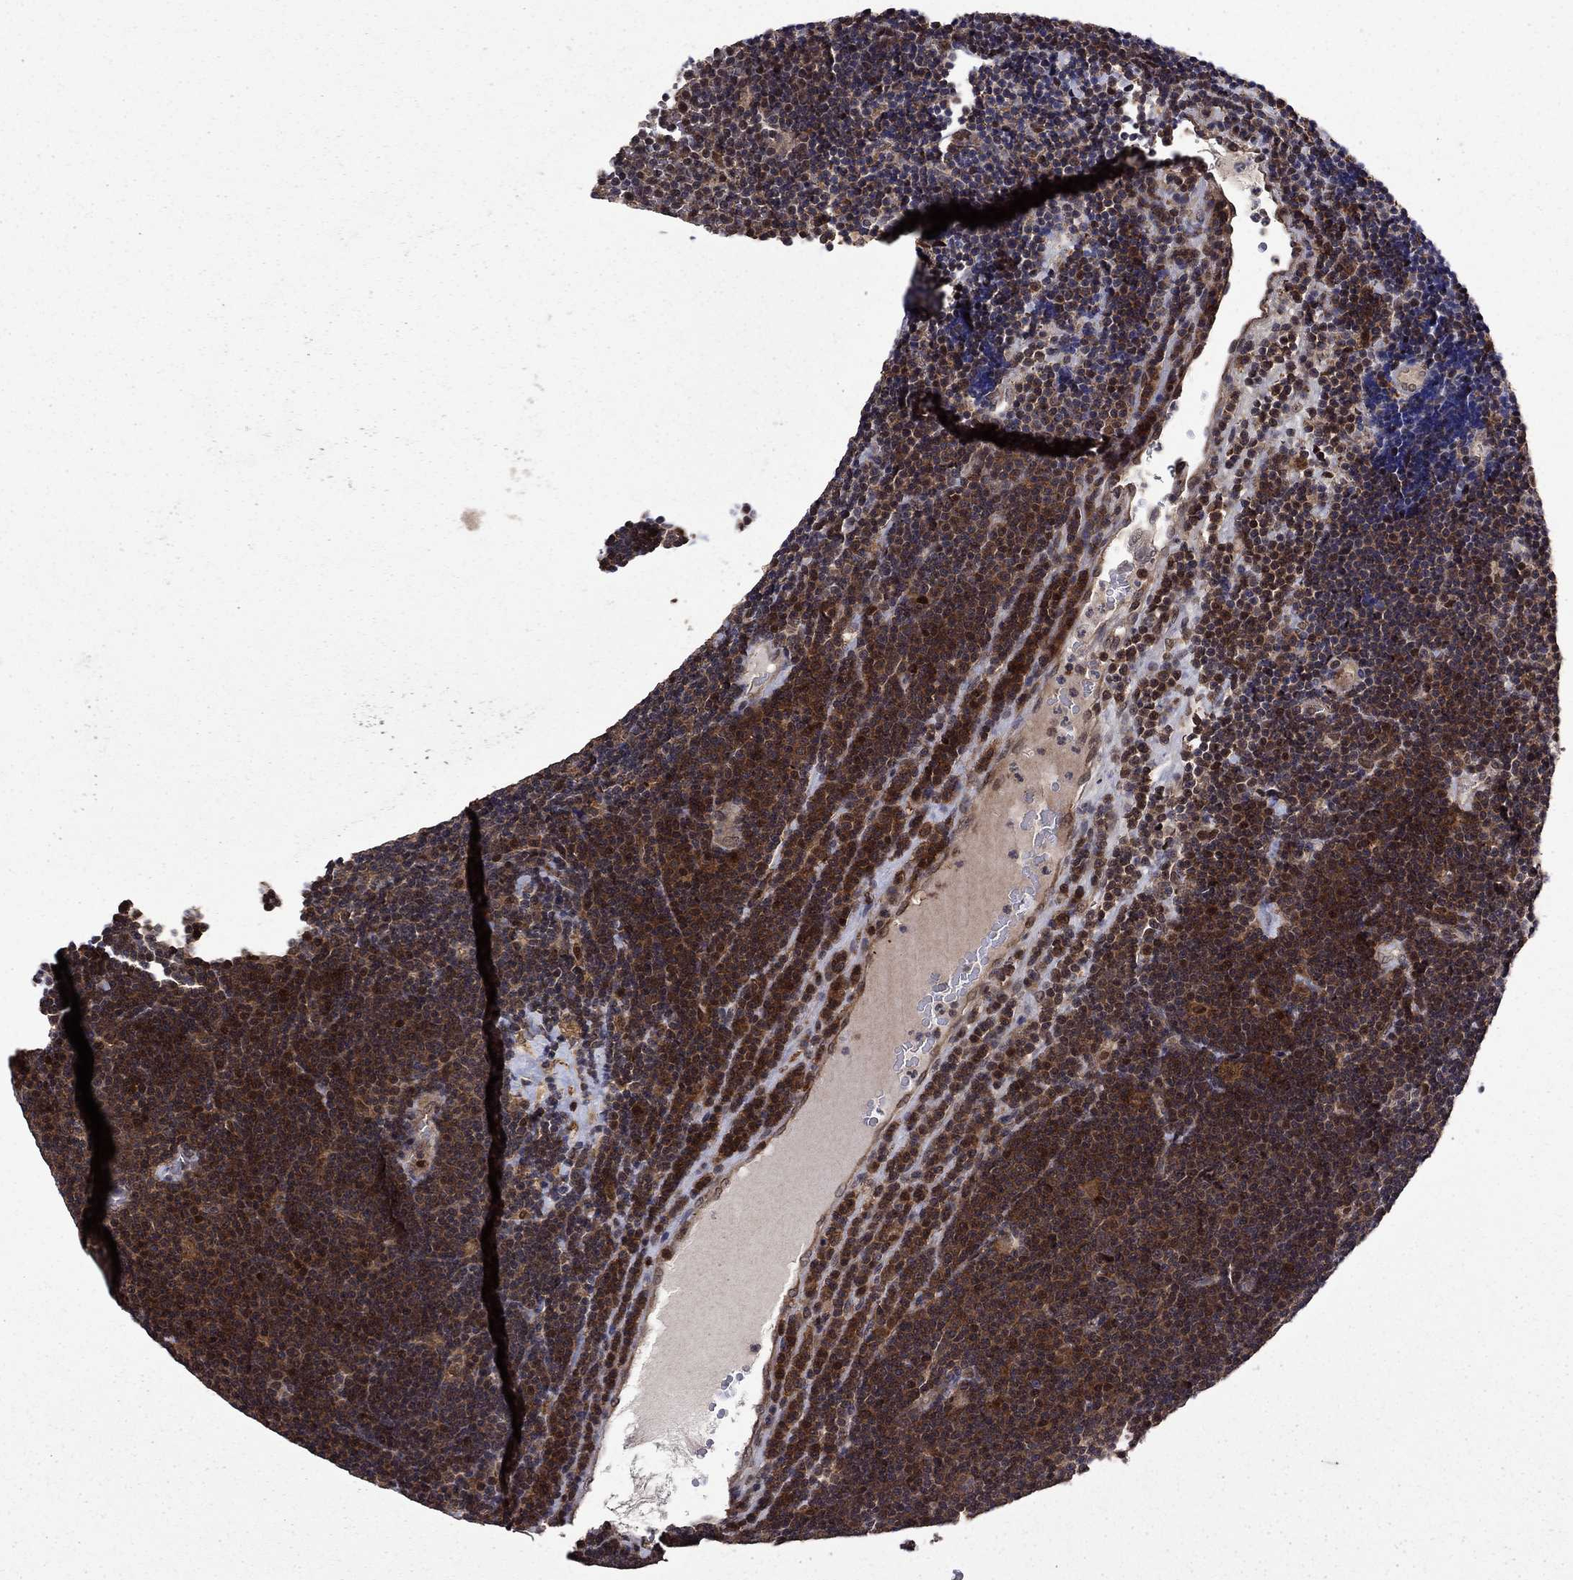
{"staining": {"intensity": "moderate", "quantity": ">75%", "location": "cytoplasmic/membranous,nuclear"}, "tissue": "lymphoma", "cell_type": "Tumor cells", "image_type": "cancer", "snomed": [{"axis": "morphology", "description": "Malignant lymphoma, non-Hodgkin's type, Low grade"}, {"axis": "topography", "description": "Brain"}], "caption": "Immunohistochemistry of human lymphoma shows medium levels of moderate cytoplasmic/membranous and nuclear expression in approximately >75% of tumor cells. The staining was performed using DAB (3,3'-diaminobenzidine) to visualize the protein expression in brown, while the nuclei were stained in blue with hematoxylin (Magnification: 20x).", "gene": "APPBP2", "patient": {"sex": "female", "age": 66}}